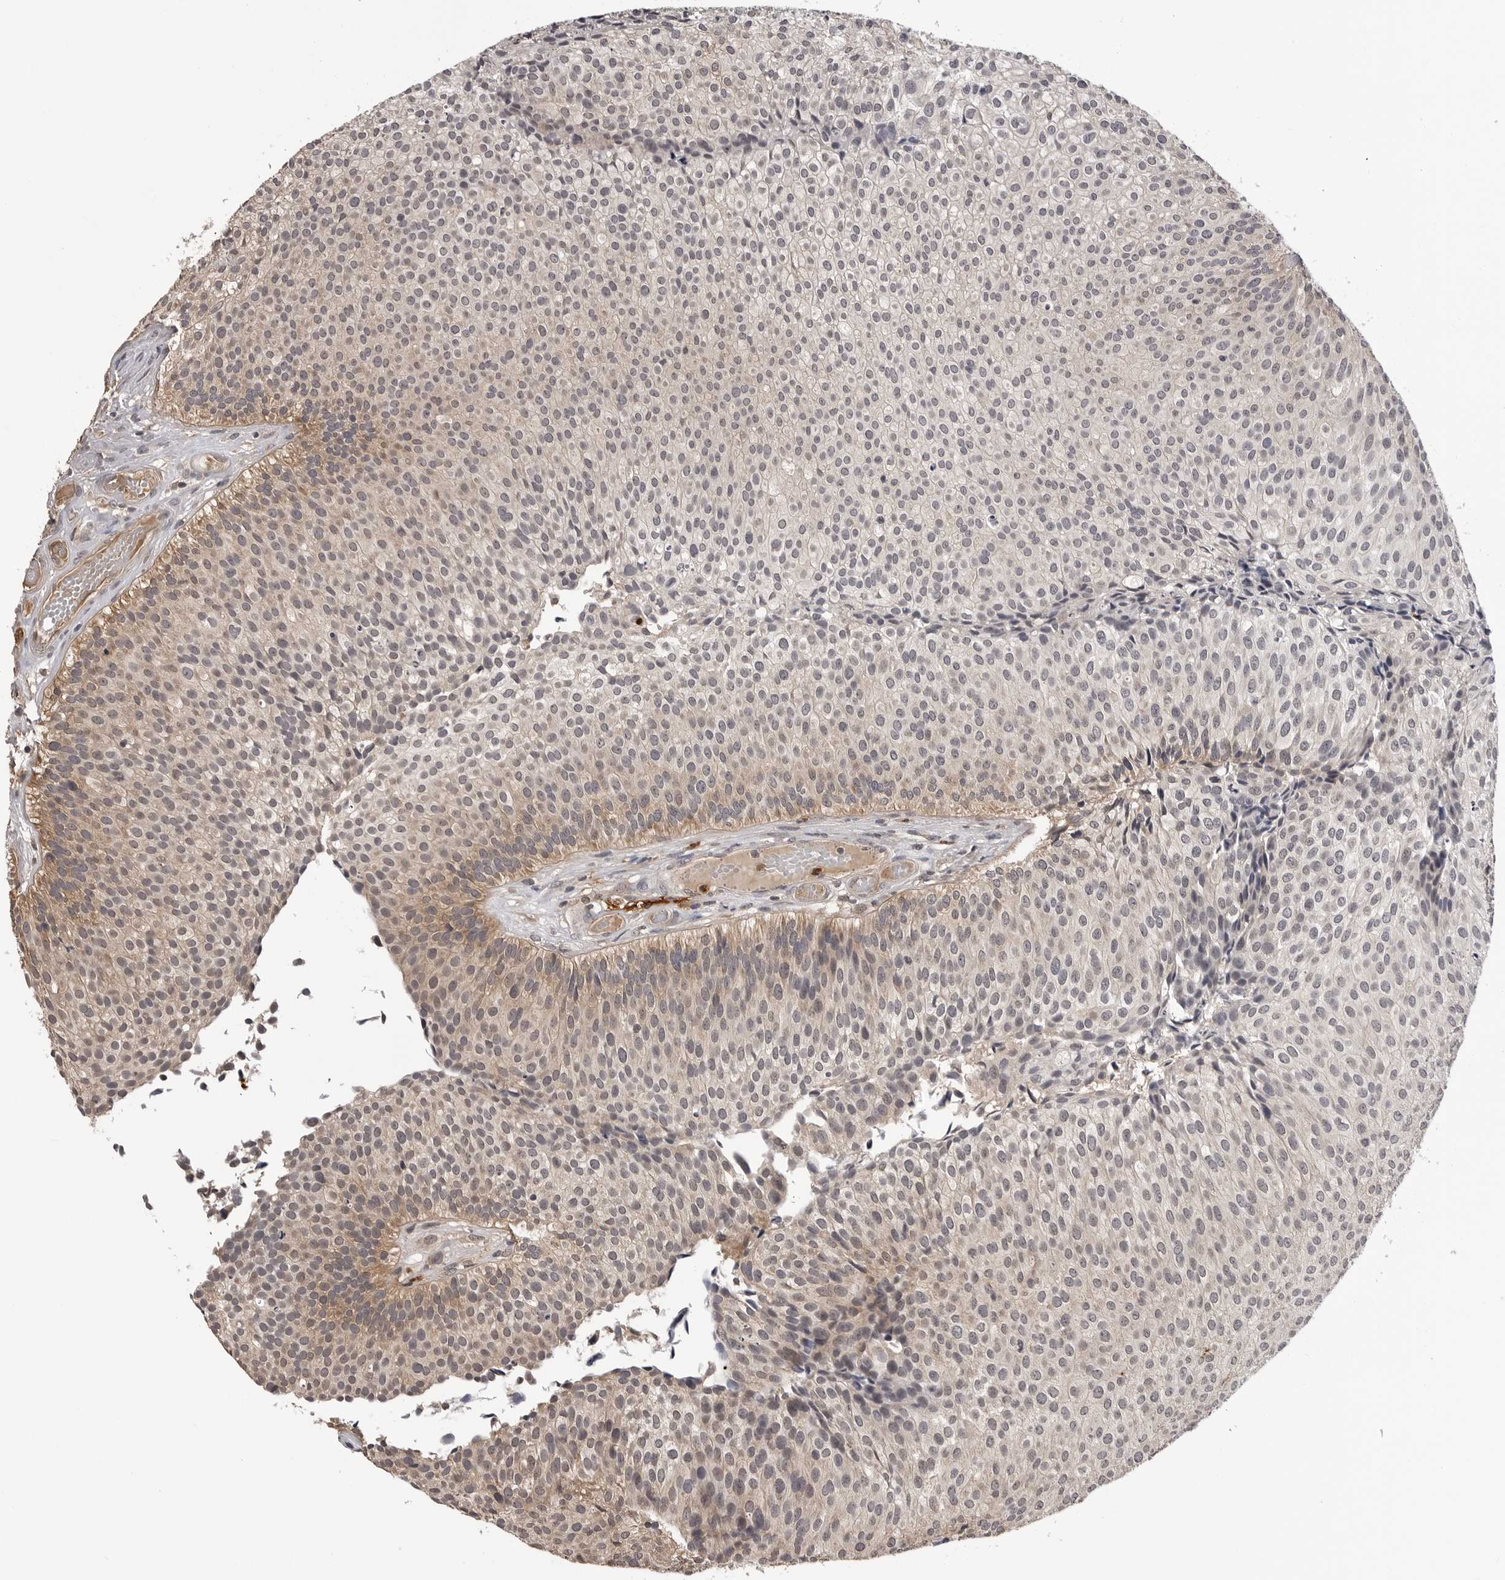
{"staining": {"intensity": "weak", "quantity": "25%-75%", "location": "cytoplasmic/membranous"}, "tissue": "urothelial cancer", "cell_type": "Tumor cells", "image_type": "cancer", "snomed": [{"axis": "morphology", "description": "Urothelial carcinoma, Low grade"}, {"axis": "topography", "description": "Urinary bladder"}], "caption": "This is an image of IHC staining of urothelial cancer, which shows weak staining in the cytoplasmic/membranous of tumor cells.", "gene": "TRMT13", "patient": {"sex": "male", "age": 86}}